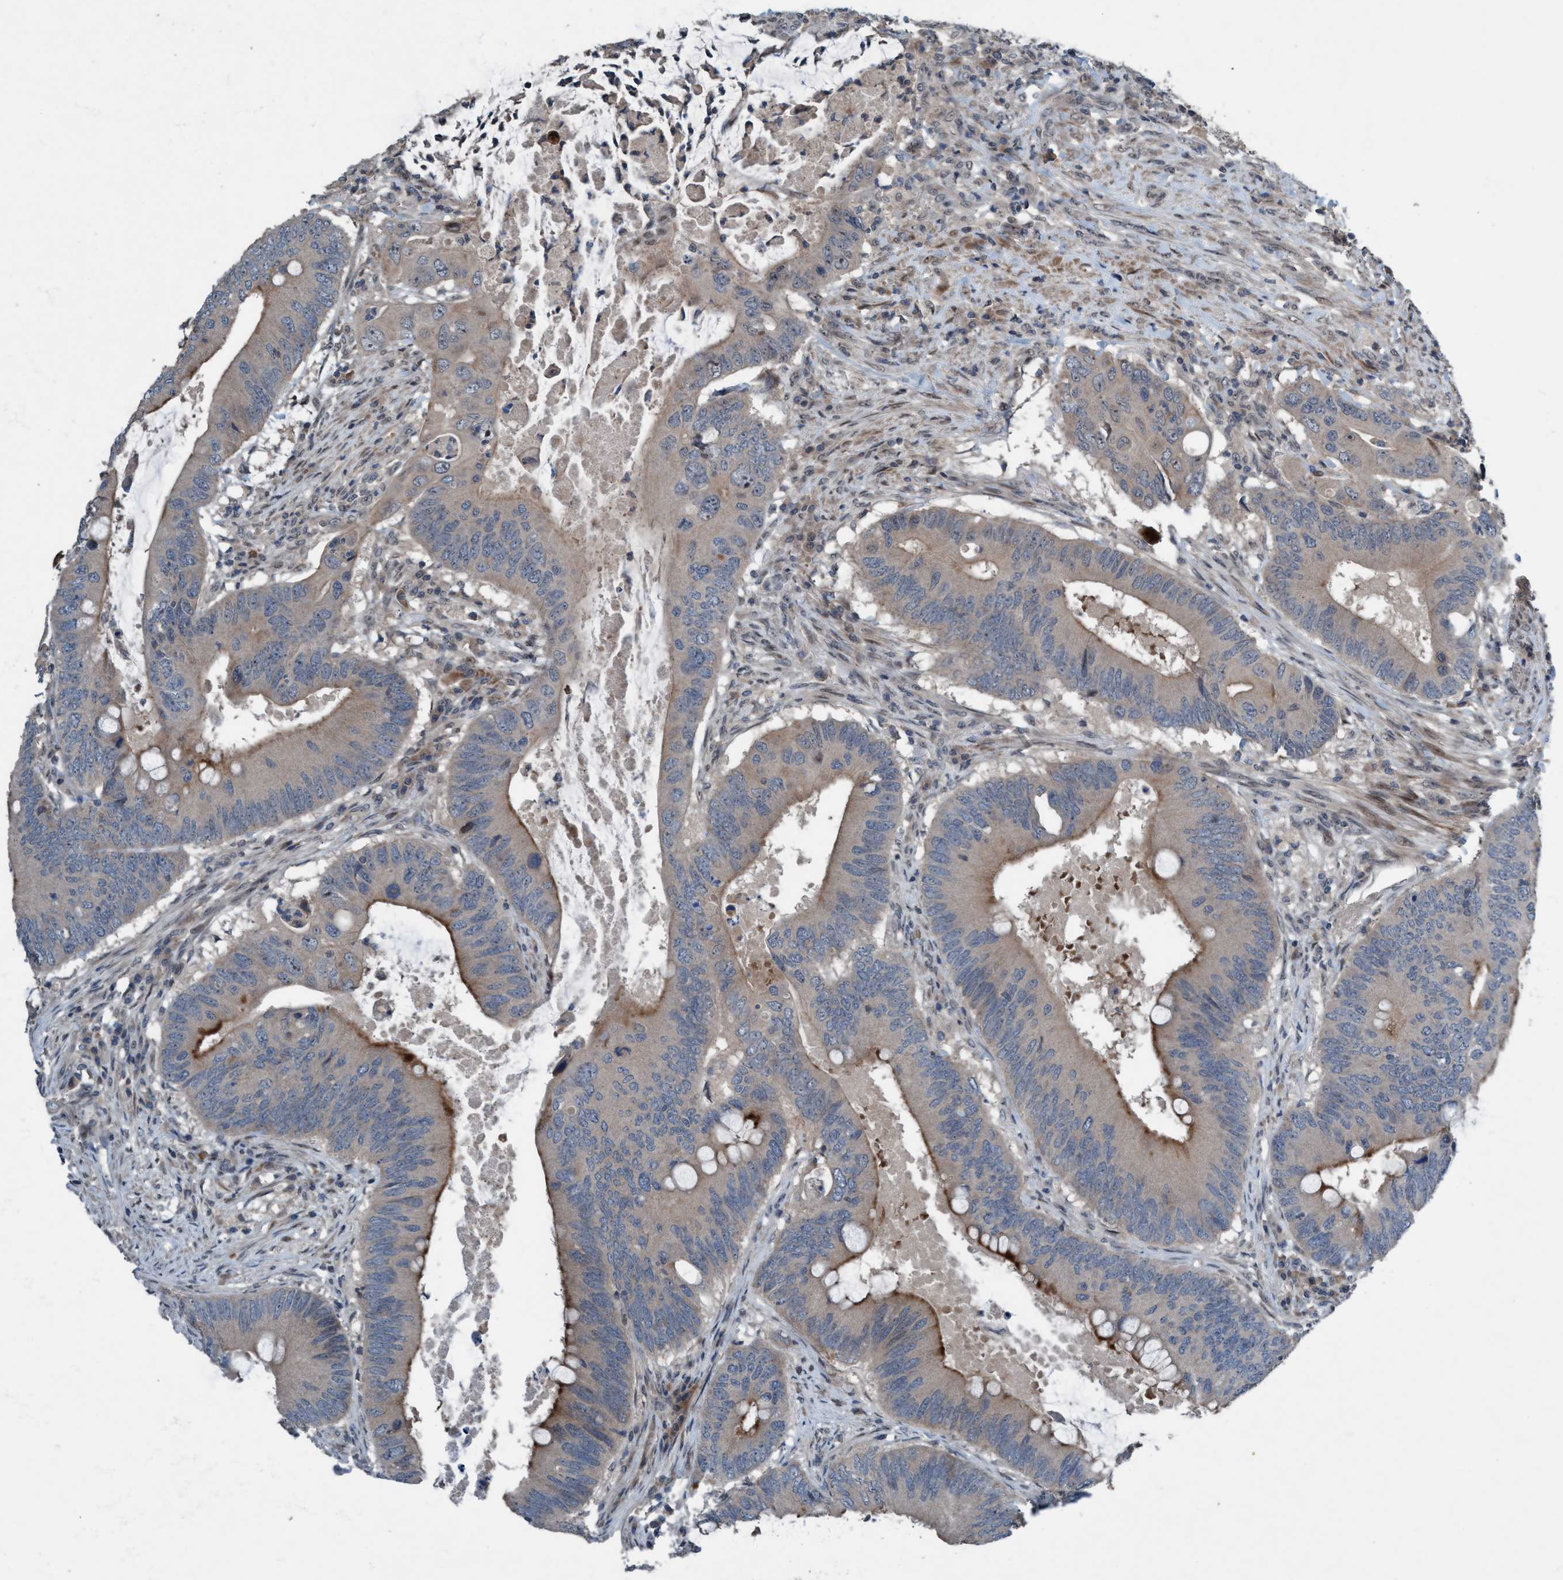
{"staining": {"intensity": "weak", "quantity": "<25%", "location": "cytoplasmic/membranous,nuclear"}, "tissue": "colorectal cancer", "cell_type": "Tumor cells", "image_type": "cancer", "snomed": [{"axis": "morphology", "description": "Adenocarcinoma, NOS"}, {"axis": "topography", "description": "Colon"}], "caption": "Adenocarcinoma (colorectal) stained for a protein using immunohistochemistry (IHC) reveals no expression tumor cells.", "gene": "NISCH", "patient": {"sex": "male", "age": 71}}